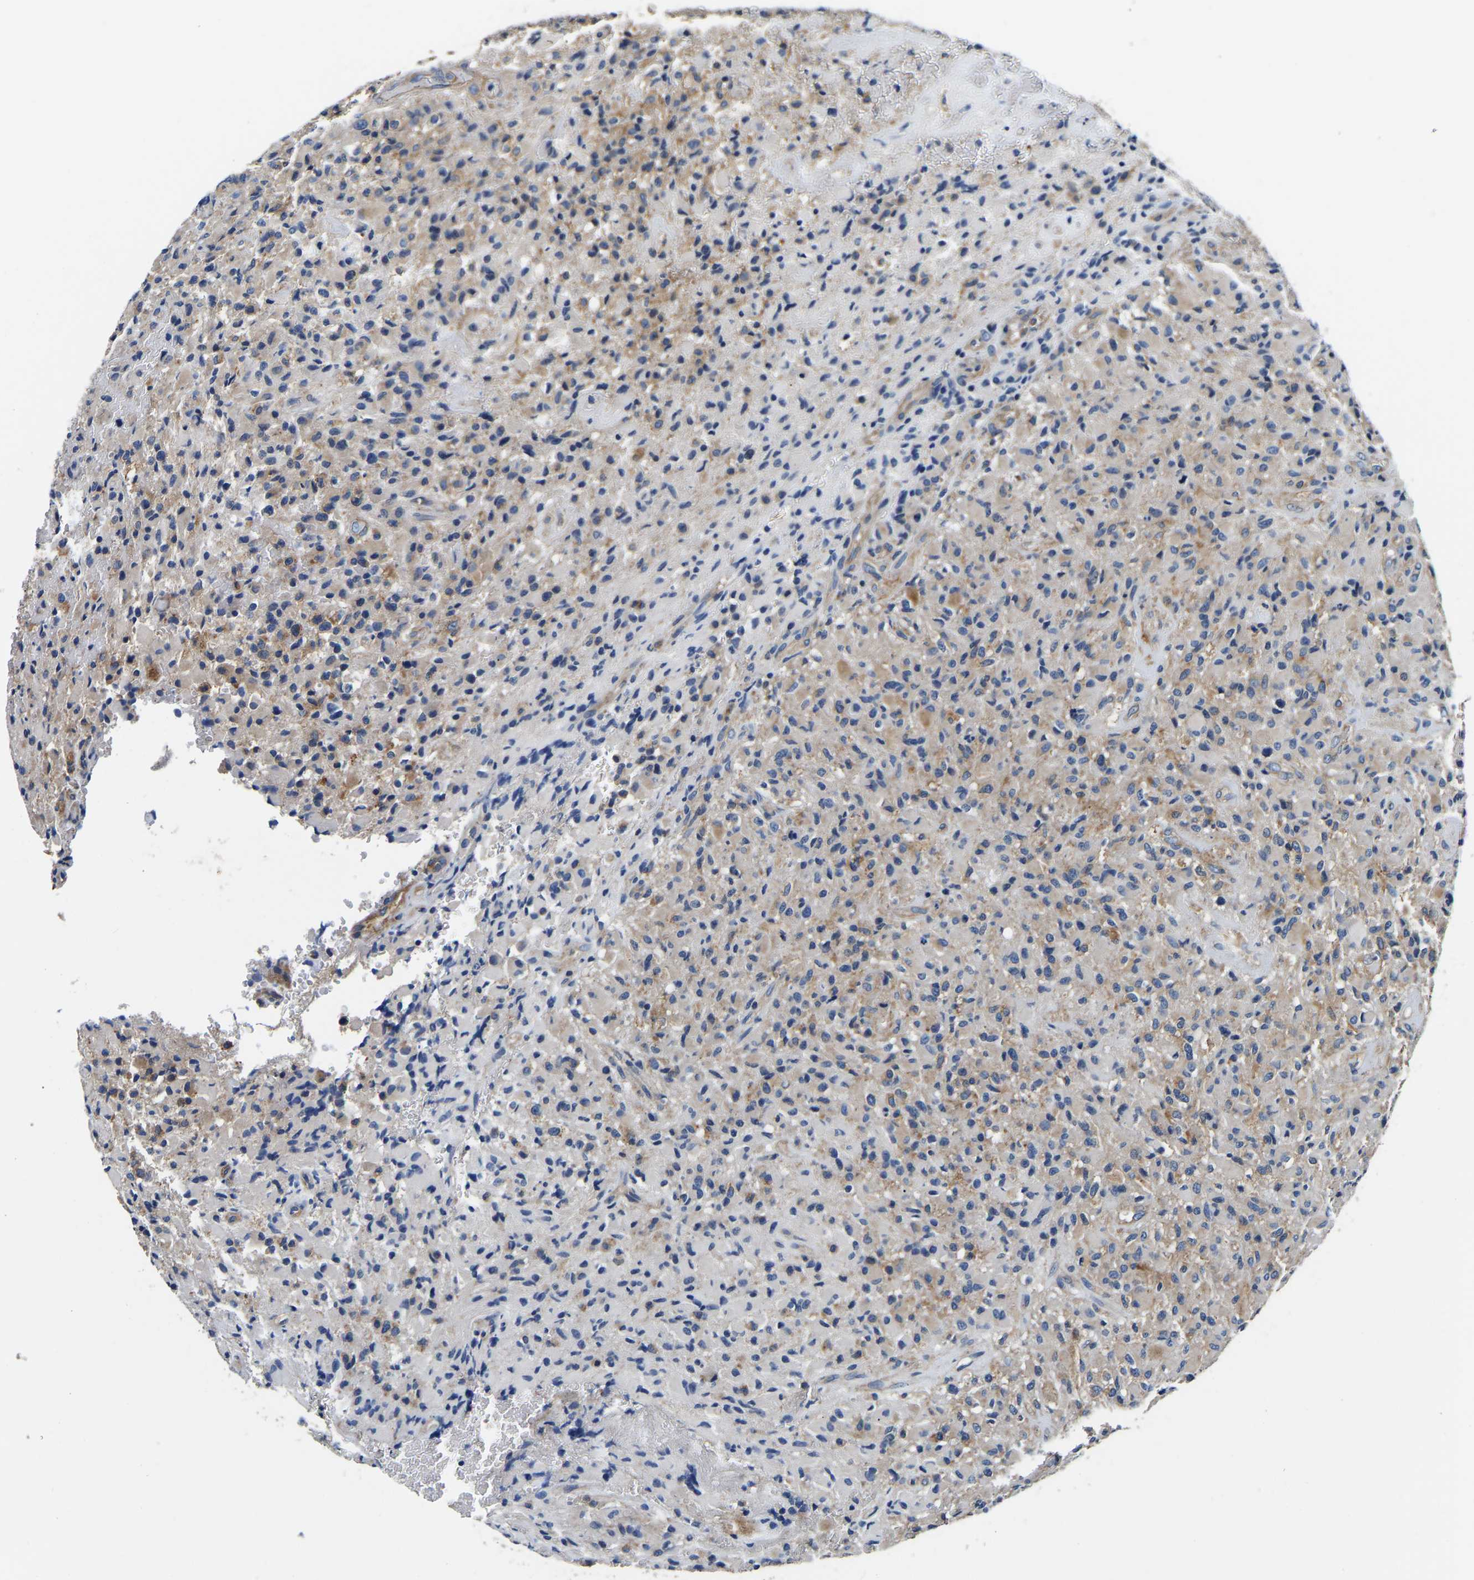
{"staining": {"intensity": "moderate", "quantity": "<25%", "location": "cytoplasmic/membranous"}, "tissue": "glioma", "cell_type": "Tumor cells", "image_type": "cancer", "snomed": [{"axis": "morphology", "description": "Glioma, malignant, High grade"}, {"axis": "topography", "description": "Brain"}], "caption": "Malignant glioma (high-grade) stained with a protein marker displays moderate staining in tumor cells.", "gene": "SH3GLB1", "patient": {"sex": "male", "age": 71}}